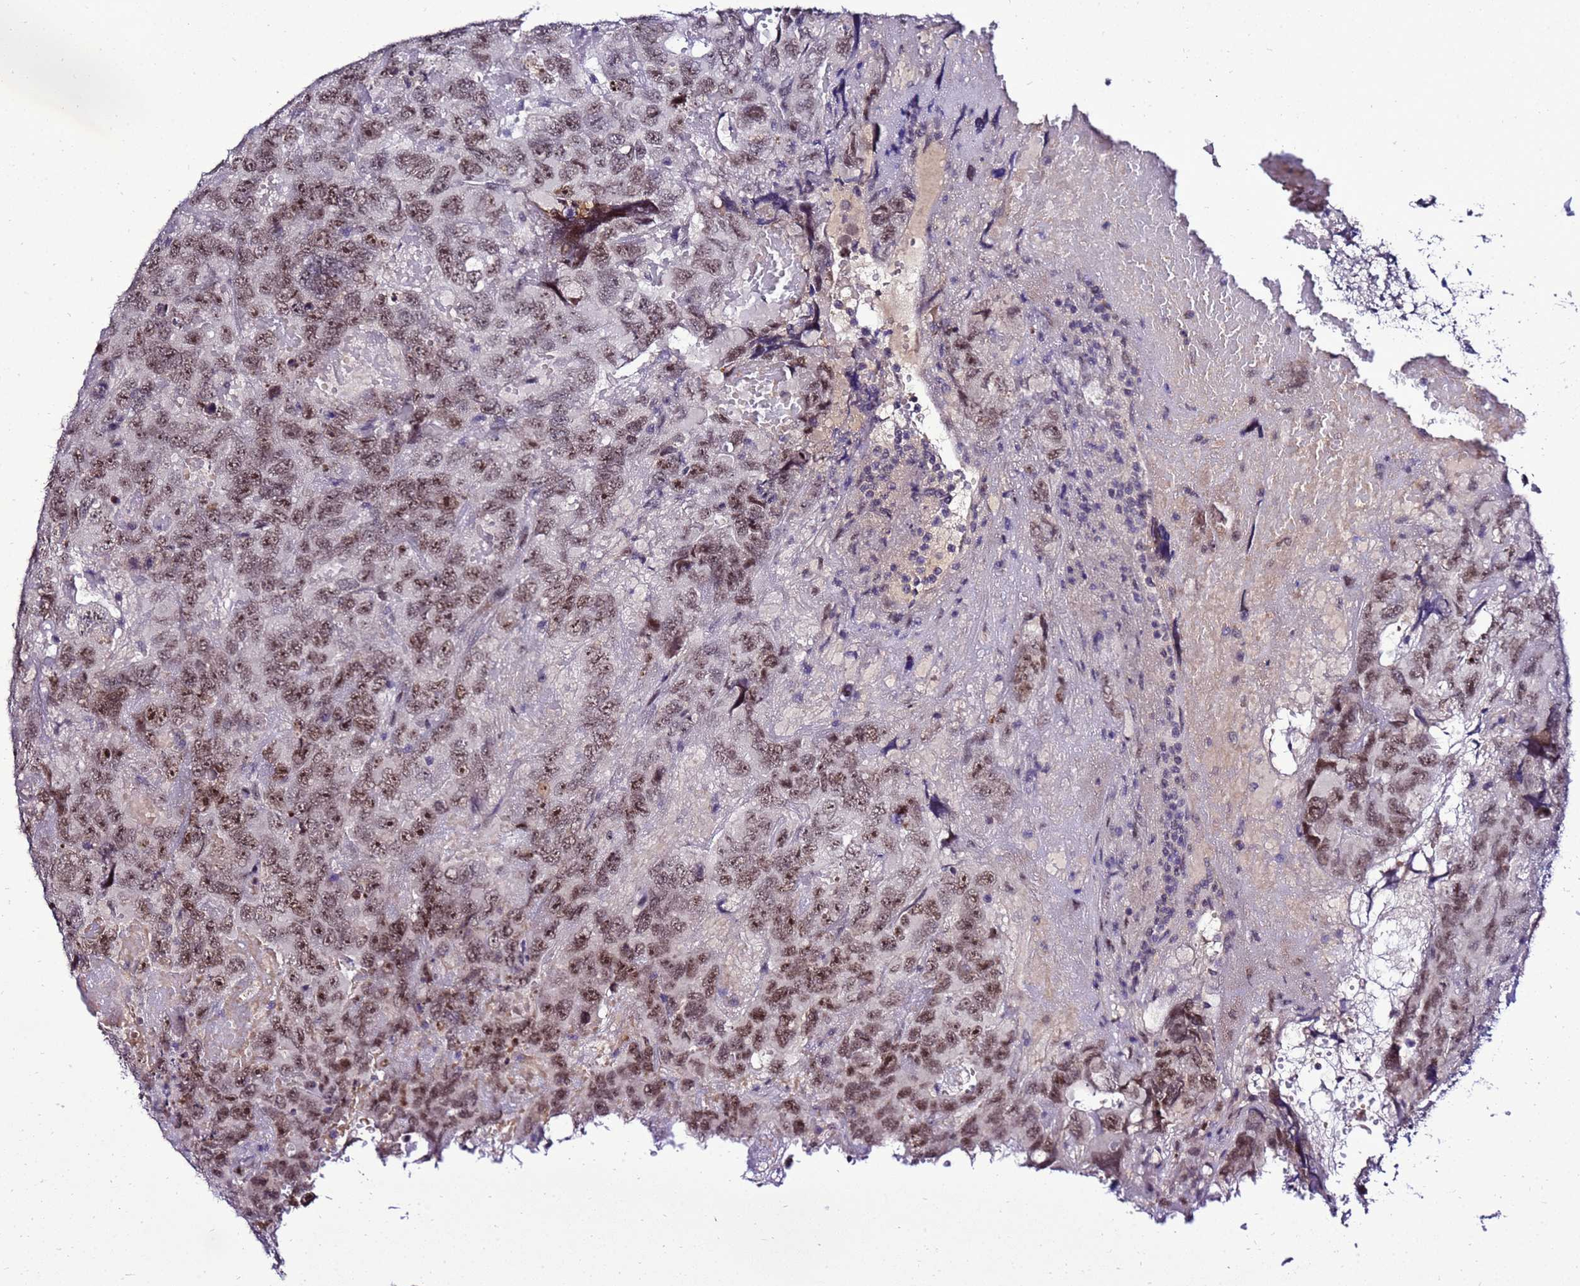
{"staining": {"intensity": "moderate", "quantity": ">75%", "location": "nuclear"}, "tissue": "testis cancer", "cell_type": "Tumor cells", "image_type": "cancer", "snomed": [{"axis": "morphology", "description": "Carcinoma, Embryonal, NOS"}, {"axis": "topography", "description": "Testis"}], "caption": "A brown stain shows moderate nuclear positivity of a protein in testis cancer tumor cells.", "gene": "C19orf47", "patient": {"sex": "male", "age": 45}}